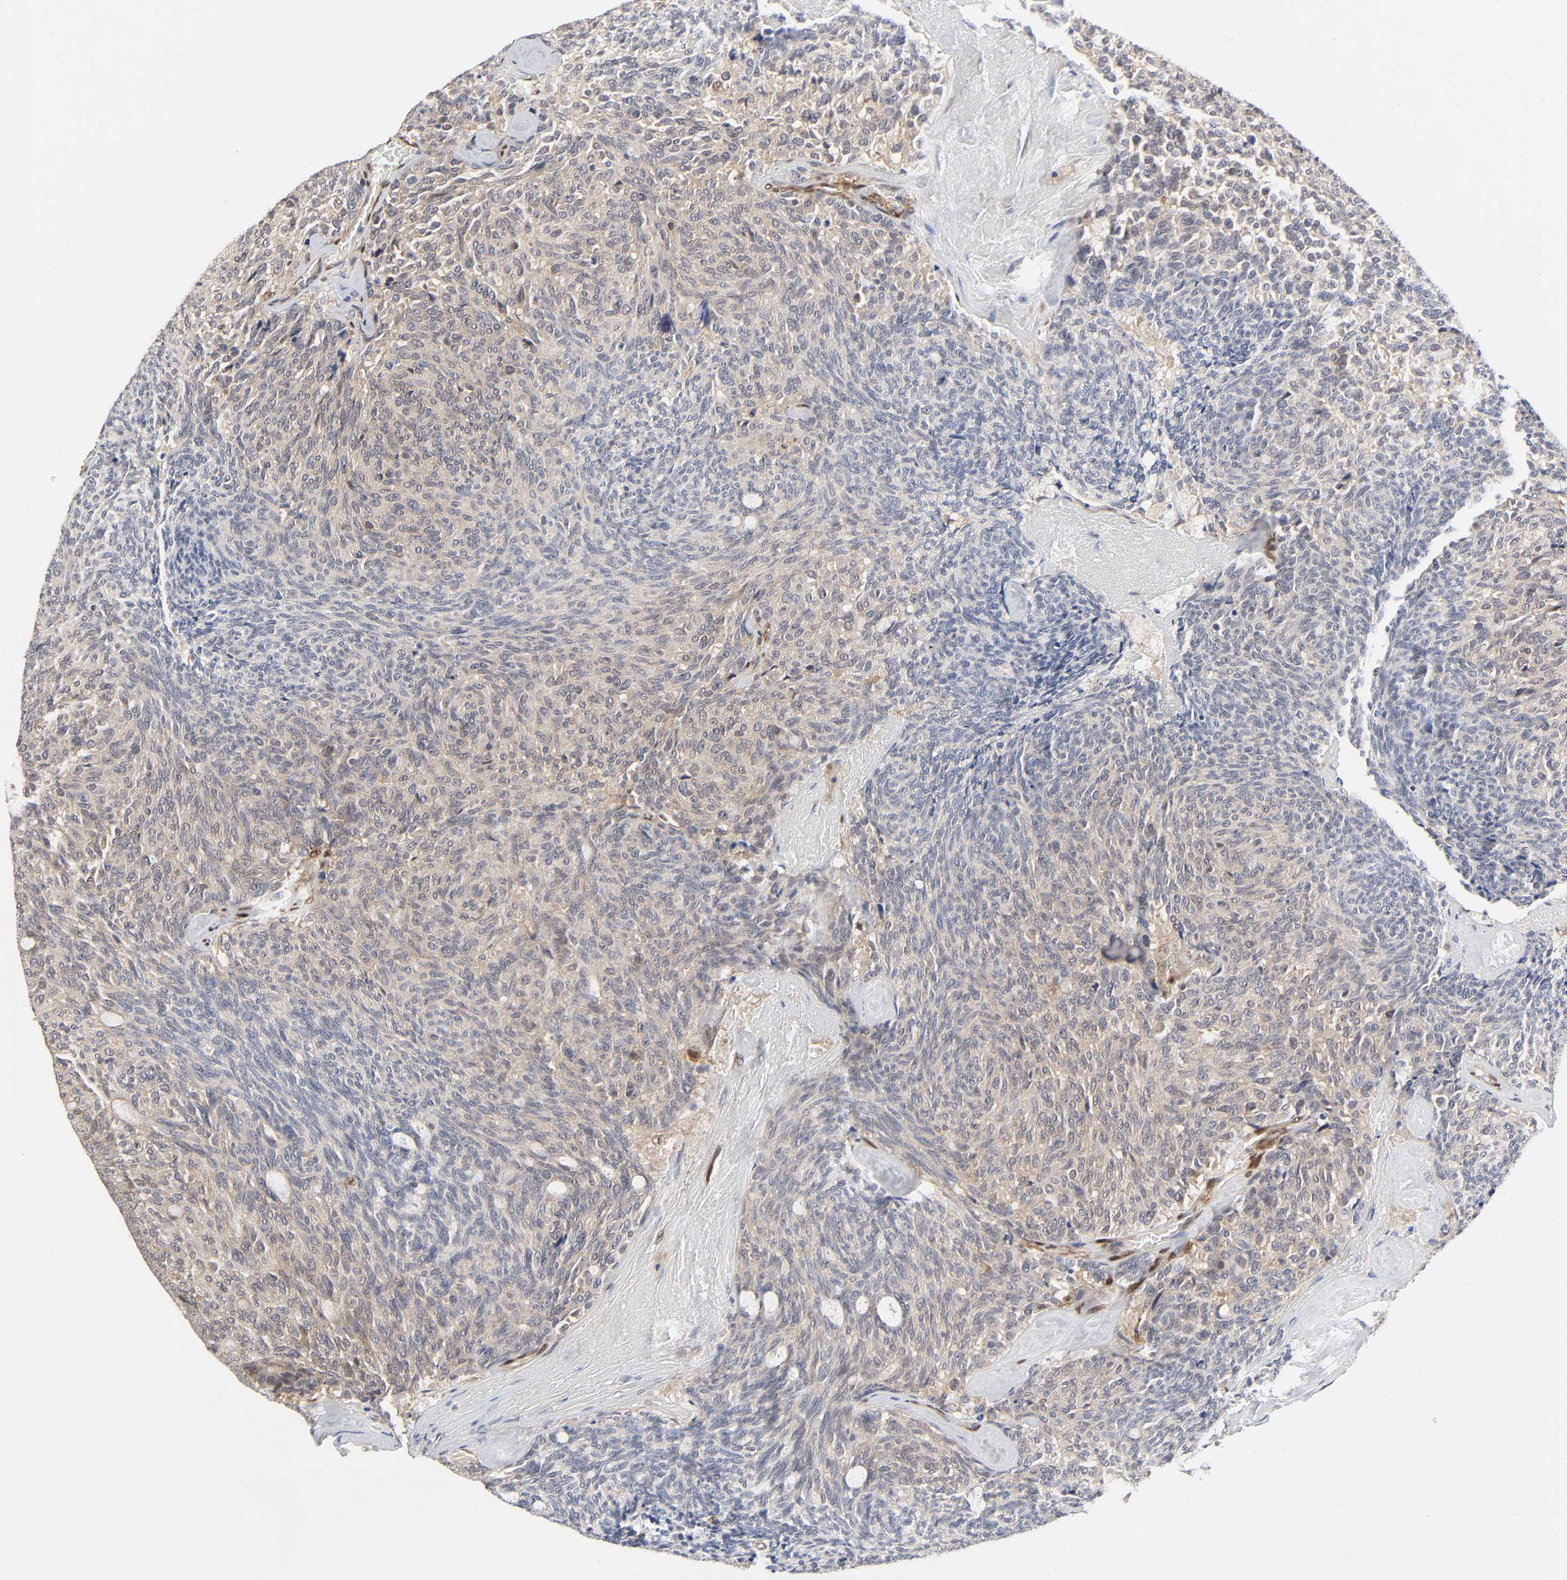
{"staining": {"intensity": "weak", "quantity": "25%-75%", "location": "cytoplasmic/membranous"}, "tissue": "carcinoid", "cell_type": "Tumor cells", "image_type": "cancer", "snomed": [{"axis": "morphology", "description": "Carcinoid, malignant, NOS"}, {"axis": "topography", "description": "Pancreas"}], "caption": "Approximately 25%-75% of tumor cells in human carcinoid (malignant) demonstrate weak cytoplasmic/membranous protein expression as visualized by brown immunohistochemical staining.", "gene": "PTEN", "patient": {"sex": "female", "age": 54}}